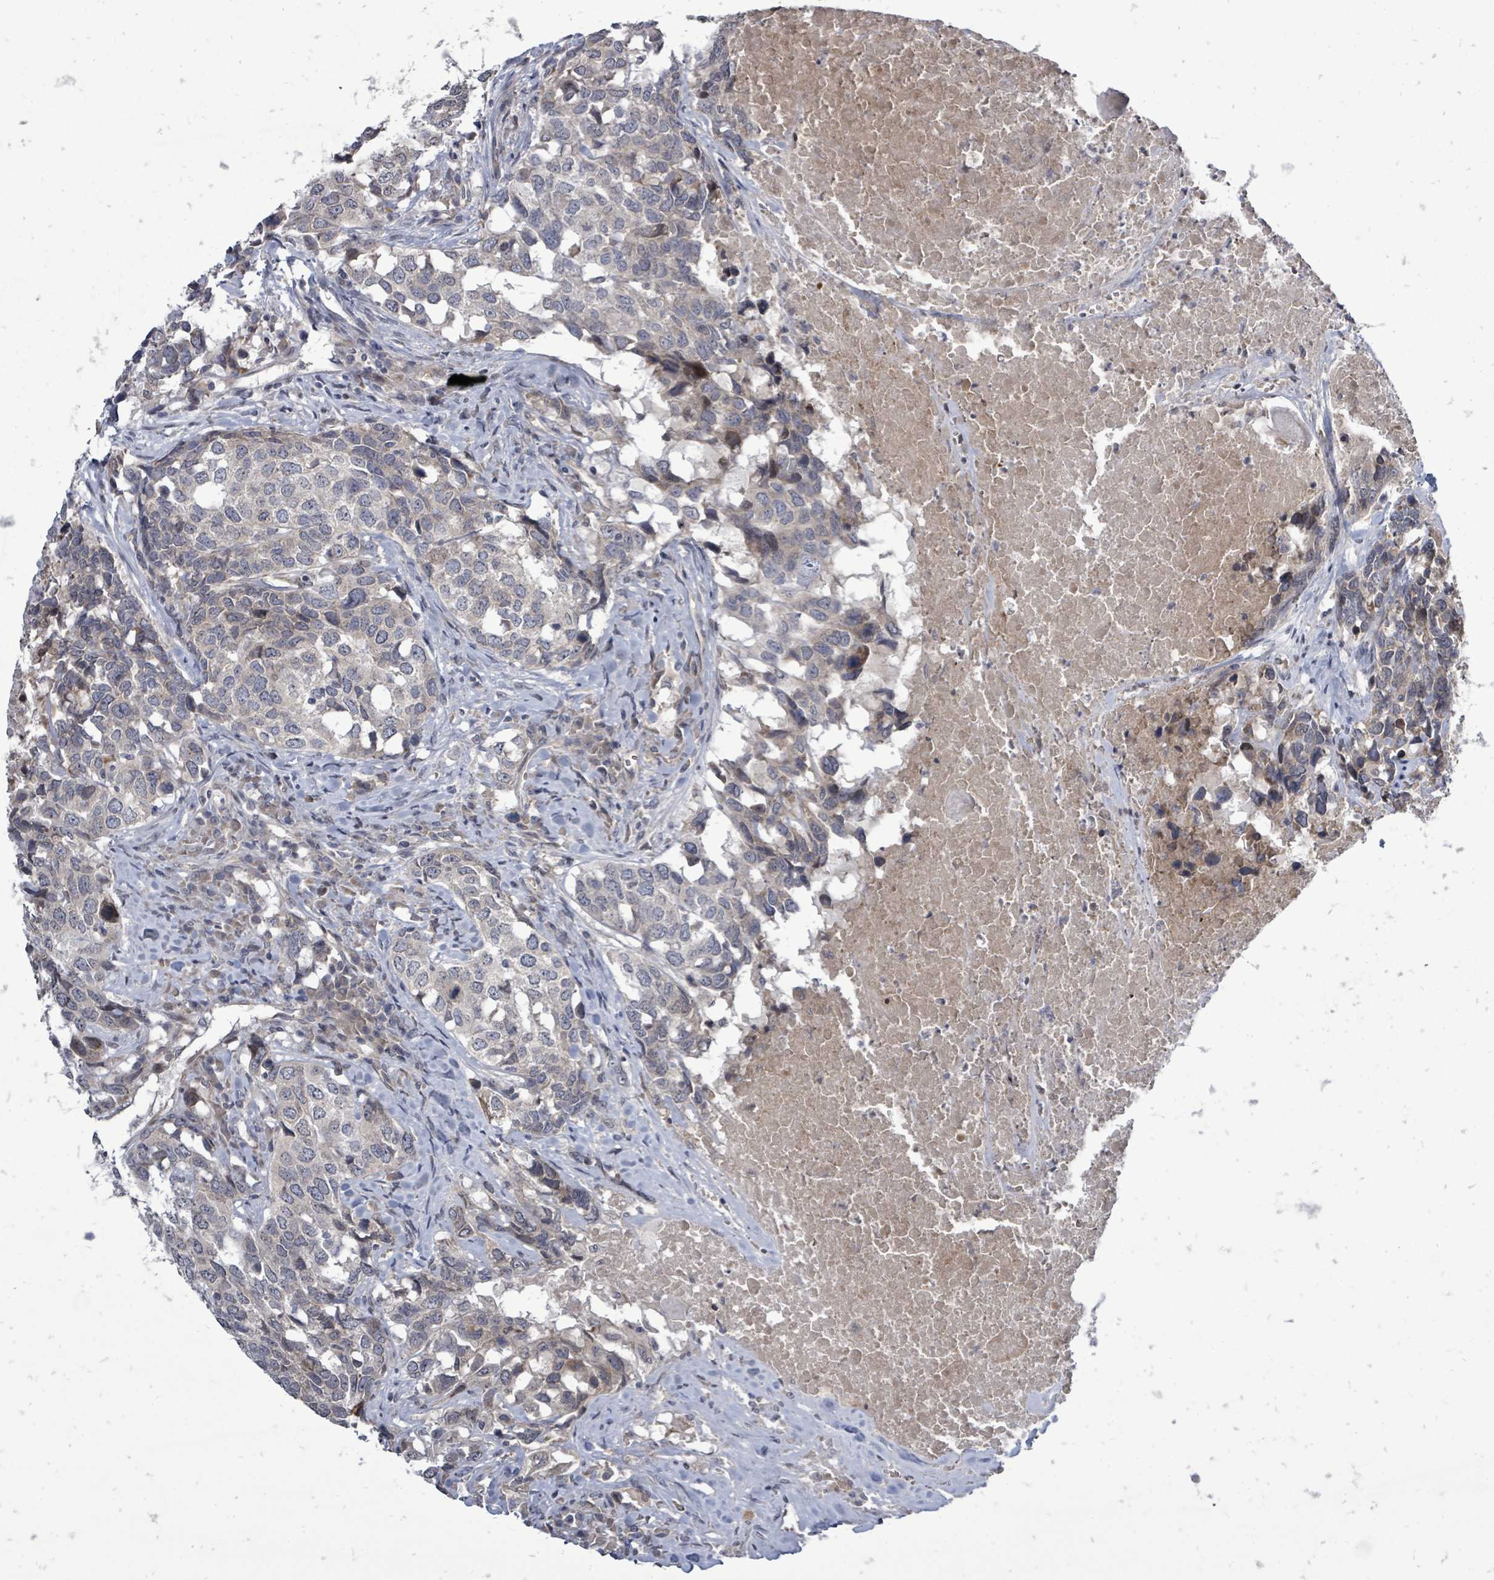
{"staining": {"intensity": "negative", "quantity": "none", "location": "none"}, "tissue": "head and neck cancer", "cell_type": "Tumor cells", "image_type": "cancer", "snomed": [{"axis": "morphology", "description": "Squamous cell carcinoma, NOS"}, {"axis": "topography", "description": "Head-Neck"}], "caption": "This is an IHC histopathology image of human head and neck cancer. There is no positivity in tumor cells.", "gene": "RALGAPB", "patient": {"sex": "male", "age": 66}}